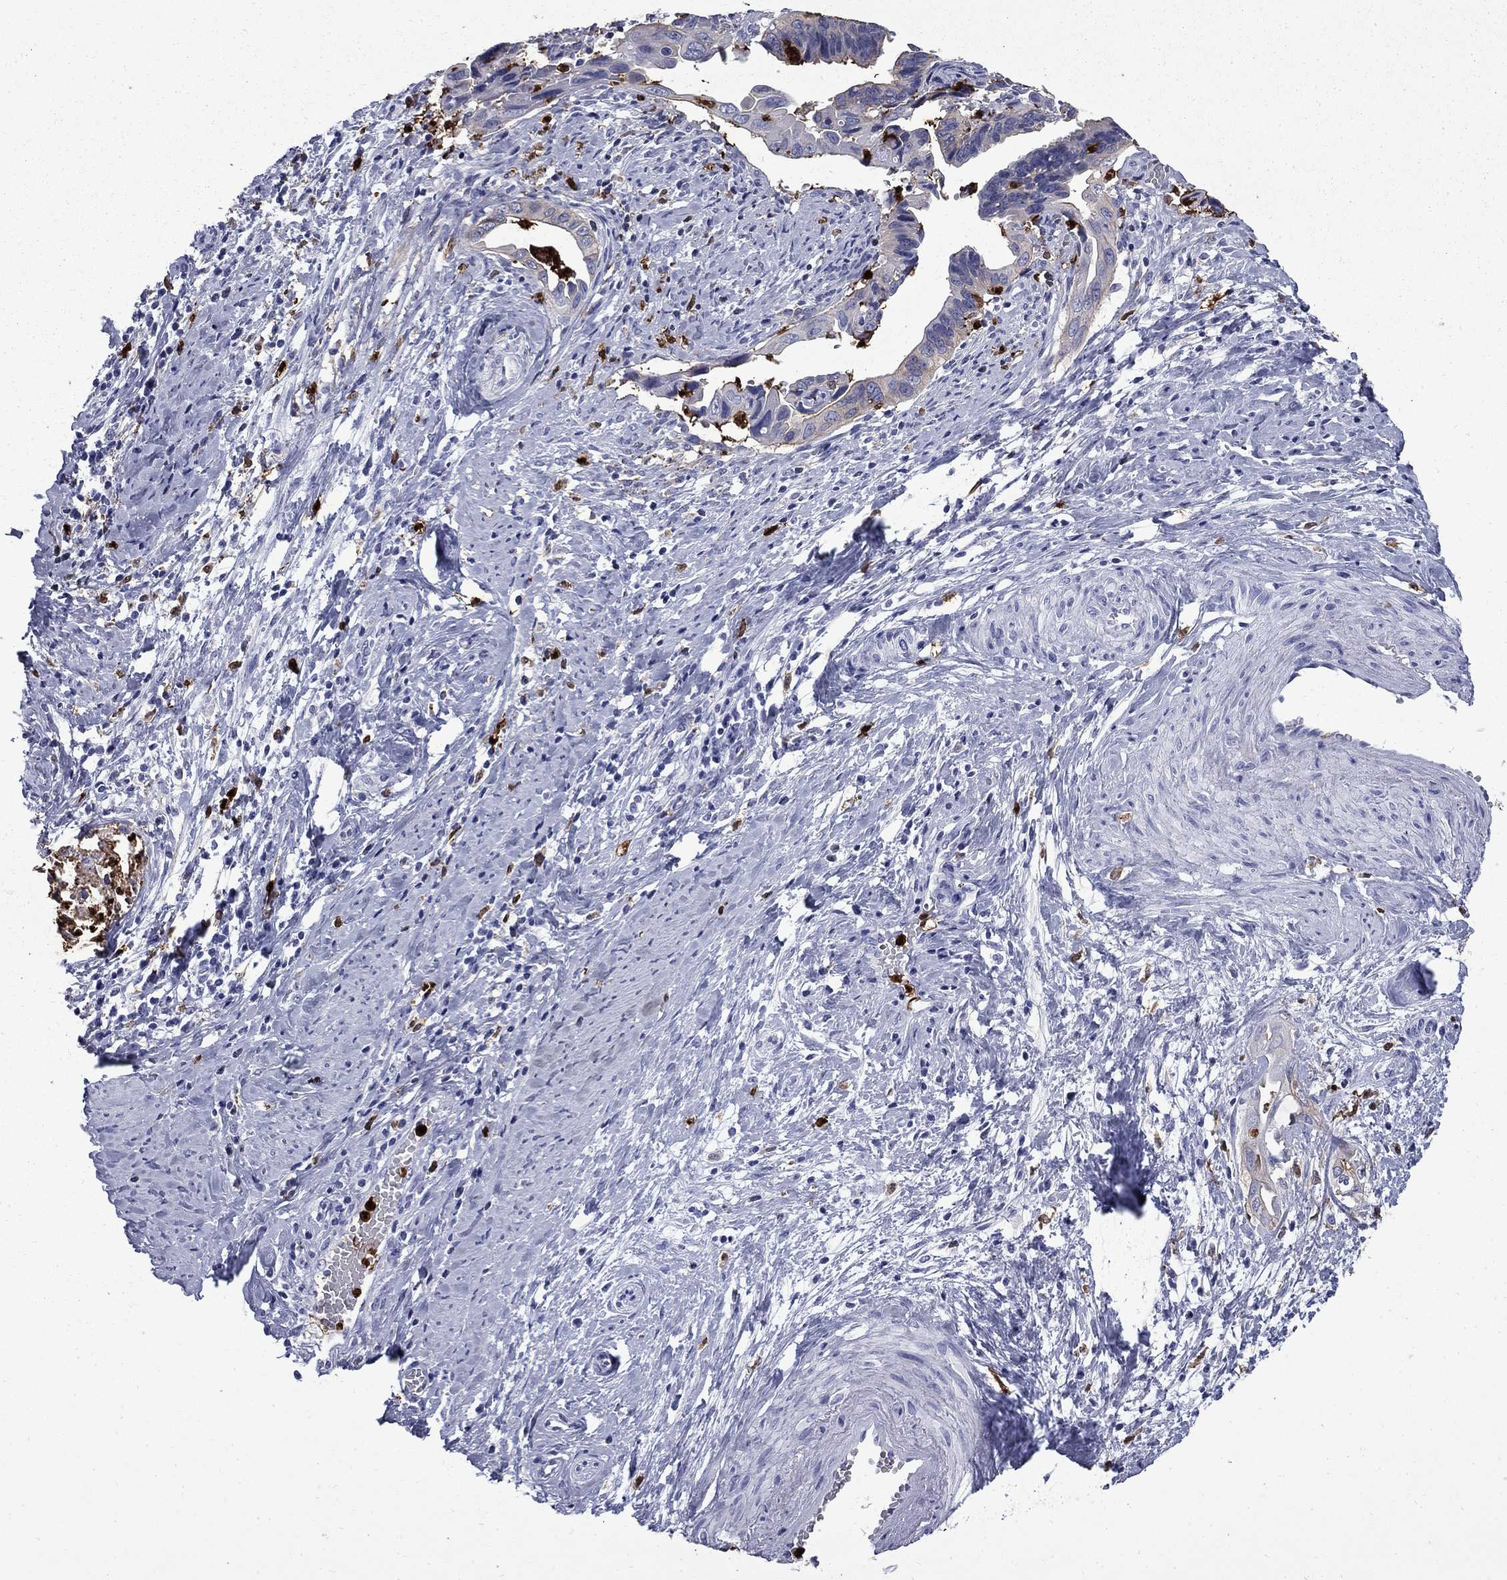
{"staining": {"intensity": "negative", "quantity": "none", "location": "none"}, "tissue": "cervical cancer", "cell_type": "Tumor cells", "image_type": "cancer", "snomed": [{"axis": "morphology", "description": "Adenocarcinoma, NOS"}, {"axis": "topography", "description": "Cervix"}], "caption": "This histopathology image is of cervical adenocarcinoma stained with immunohistochemistry (IHC) to label a protein in brown with the nuclei are counter-stained blue. There is no staining in tumor cells. (Stains: DAB IHC with hematoxylin counter stain, Microscopy: brightfield microscopy at high magnification).", "gene": "TRIM29", "patient": {"sex": "female", "age": 42}}